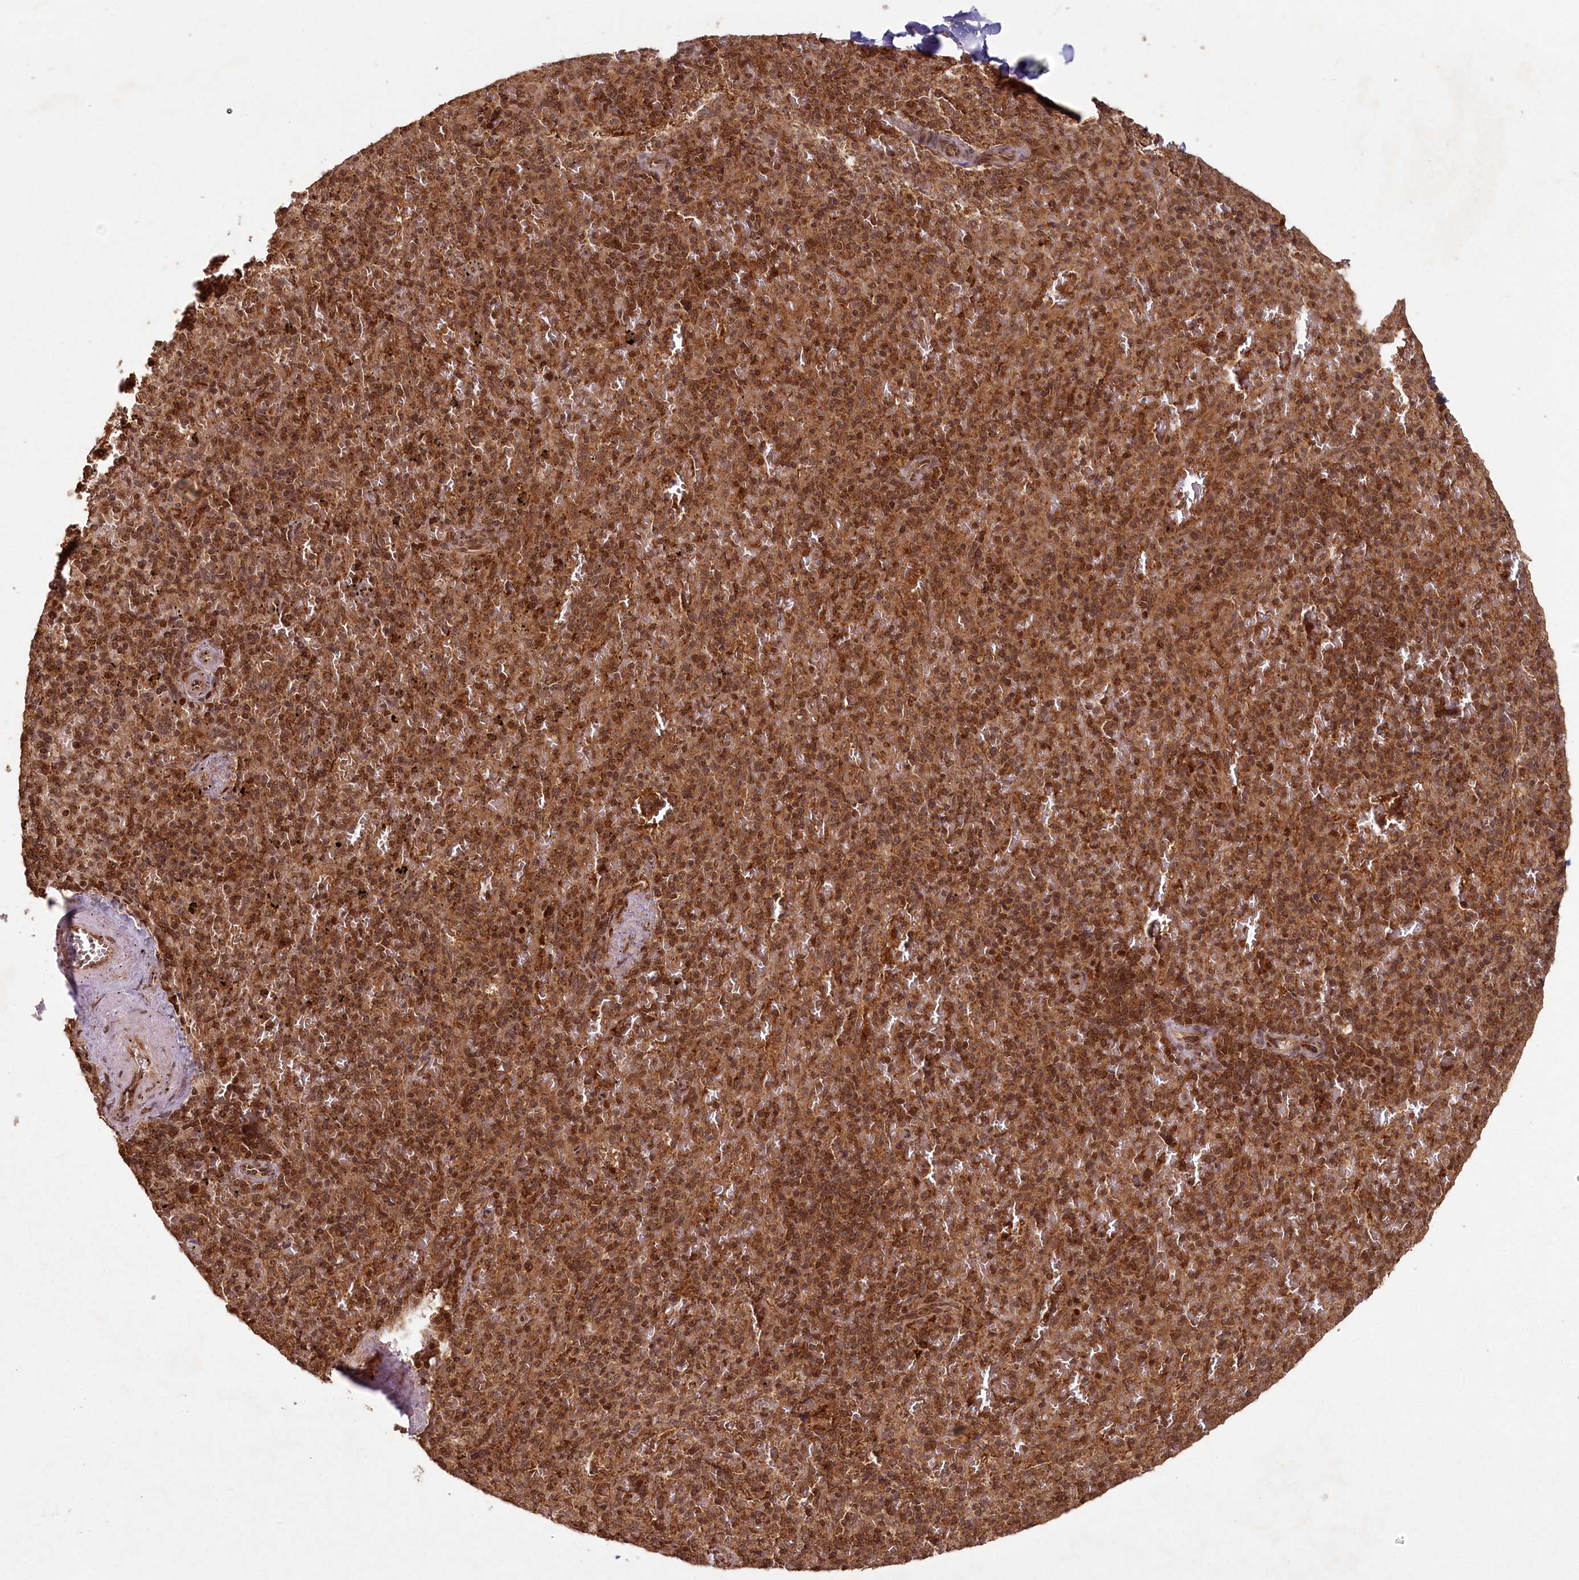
{"staining": {"intensity": "strong", "quantity": ">75%", "location": "cytoplasmic/membranous,nuclear"}, "tissue": "spleen", "cell_type": "Cells in red pulp", "image_type": "normal", "snomed": [{"axis": "morphology", "description": "Normal tissue, NOS"}, {"axis": "topography", "description": "Spleen"}], "caption": "About >75% of cells in red pulp in normal spleen demonstrate strong cytoplasmic/membranous,nuclear protein positivity as visualized by brown immunohistochemical staining.", "gene": "MICU1", "patient": {"sex": "male", "age": 82}}